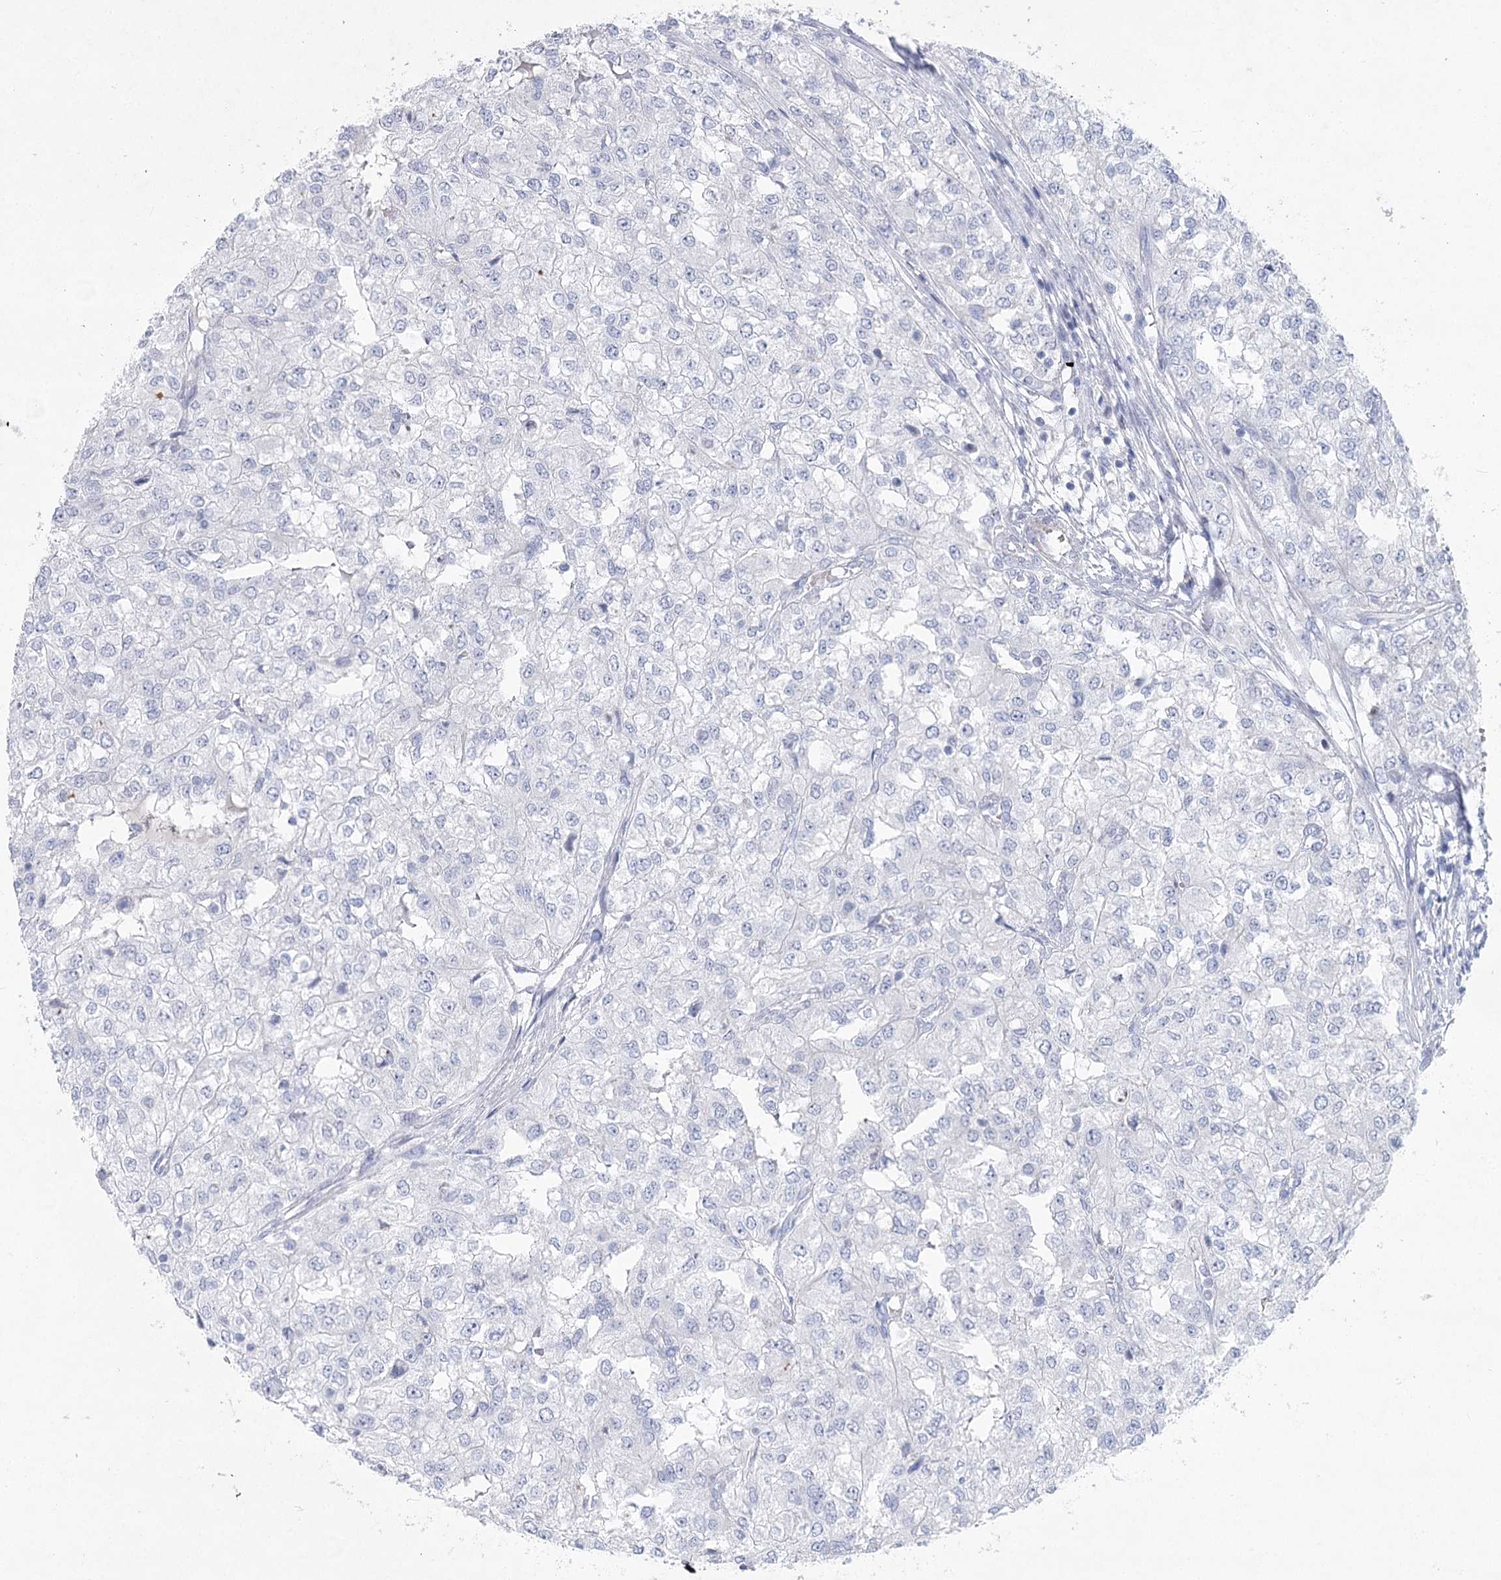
{"staining": {"intensity": "negative", "quantity": "none", "location": "none"}, "tissue": "renal cancer", "cell_type": "Tumor cells", "image_type": "cancer", "snomed": [{"axis": "morphology", "description": "Adenocarcinoma, NOS"}, {"axis": "topography", "description": "Kidney"}], "caption": "High magnification brightfield microscopy of renal cancer (adenocarcinoma) stained with DAB (brown) and counterstained with hematoxylin (blue): tumor cells show no significant positivity.", "gene": "WDR74", "patient": {"sex": "female", "age": 54}}